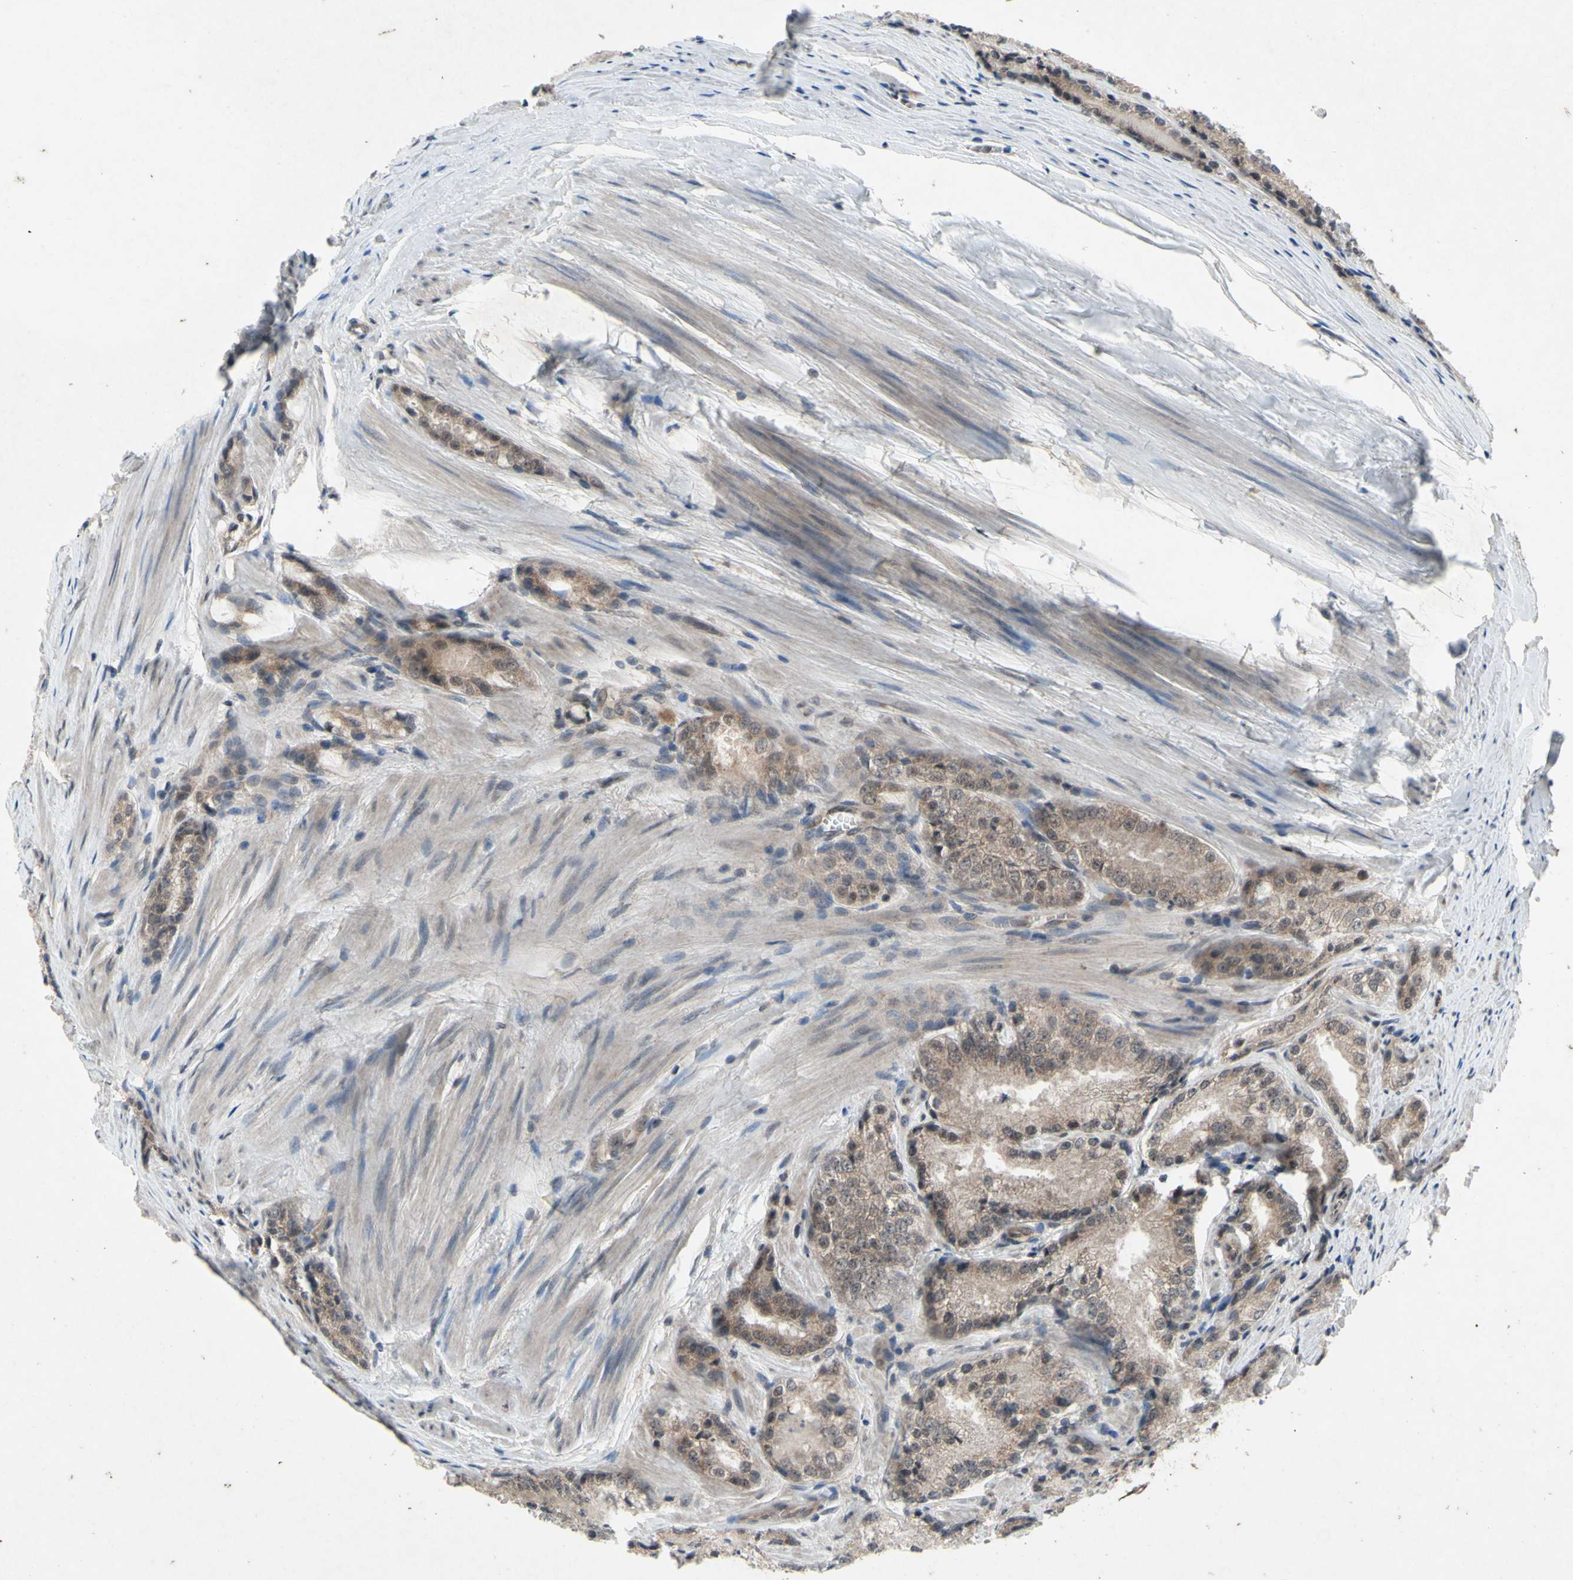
{"staining": {"intensity": "weak", "quantity": ">75%", "location": "cytoplasmic/membranous"}, "tissue": "prostate cancer", "cell_type": "Tumor cells", "image_type": "cancer", "snomed": [{"axis": "morphology", "description": "Adenocarcinoma, Low grade"}, {"axis": "topography", "description": "Prostate"}], "caption": "Prostate cancer (low-grade adenocarcinoma) stained with a protein marker shows weak staining in tumor cells.", "gene": "TRDMT1", "patient": {"sex": "male", "age": 60}}